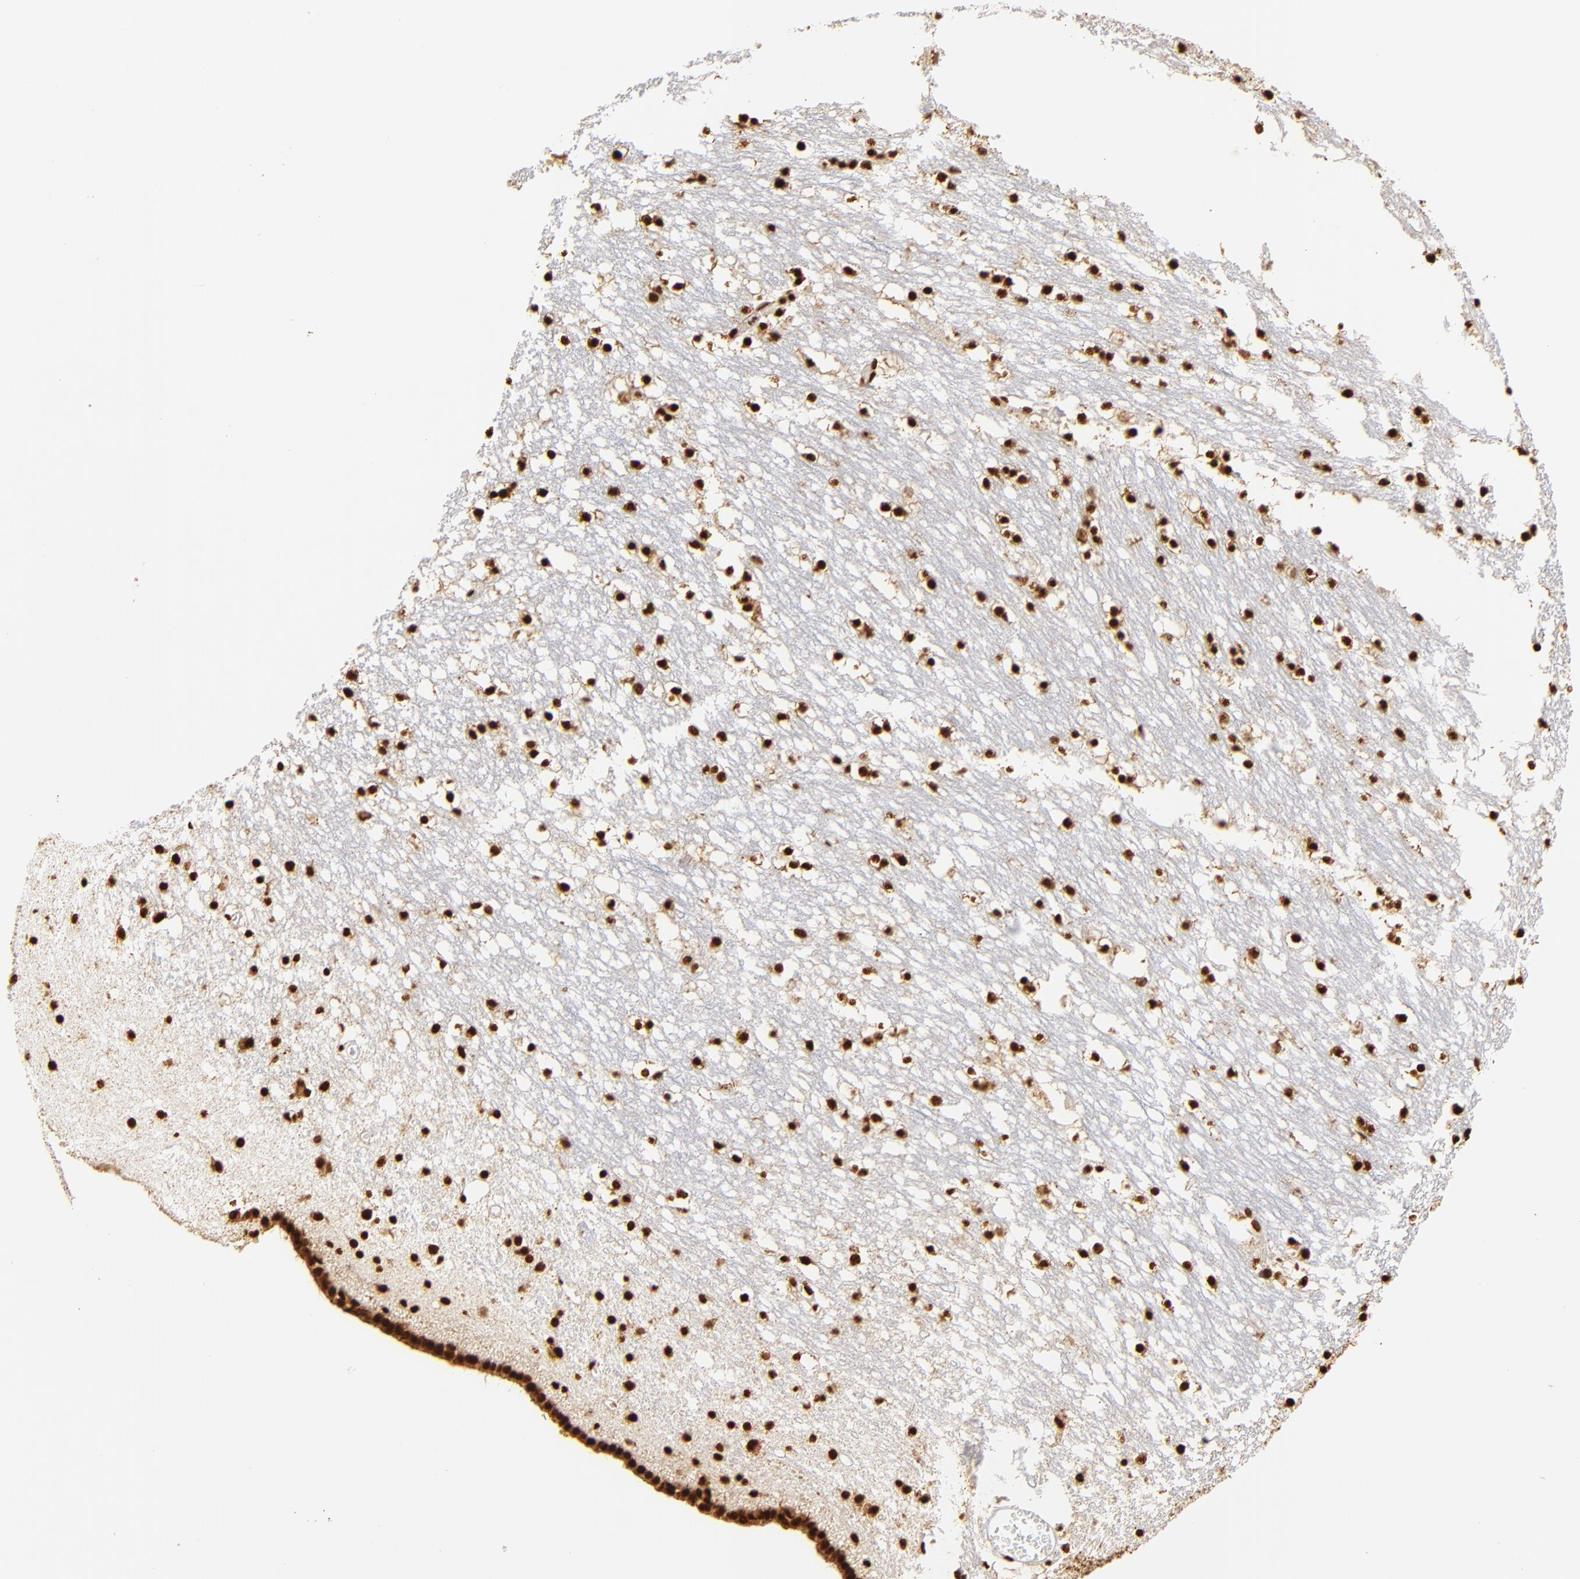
{"staining": {"intensity": "strong", "quantity": ">75%", "location": "nuclear"}, "tissue": "caudate", "cell_type": "Glial cells", "image_type": "normal", "snomed": [{"axis": "morphology", "description": "Normal tissue, NOS"}, {"axis": "topography", "description": "Lateral ventricle wall"}], "caption": "This is an image of IHC staining of normal caudate, which shows strong staining in the nuclear of glial cells.", "gene": "ILF3", "patient": {"sex": "male", "age": 45}}